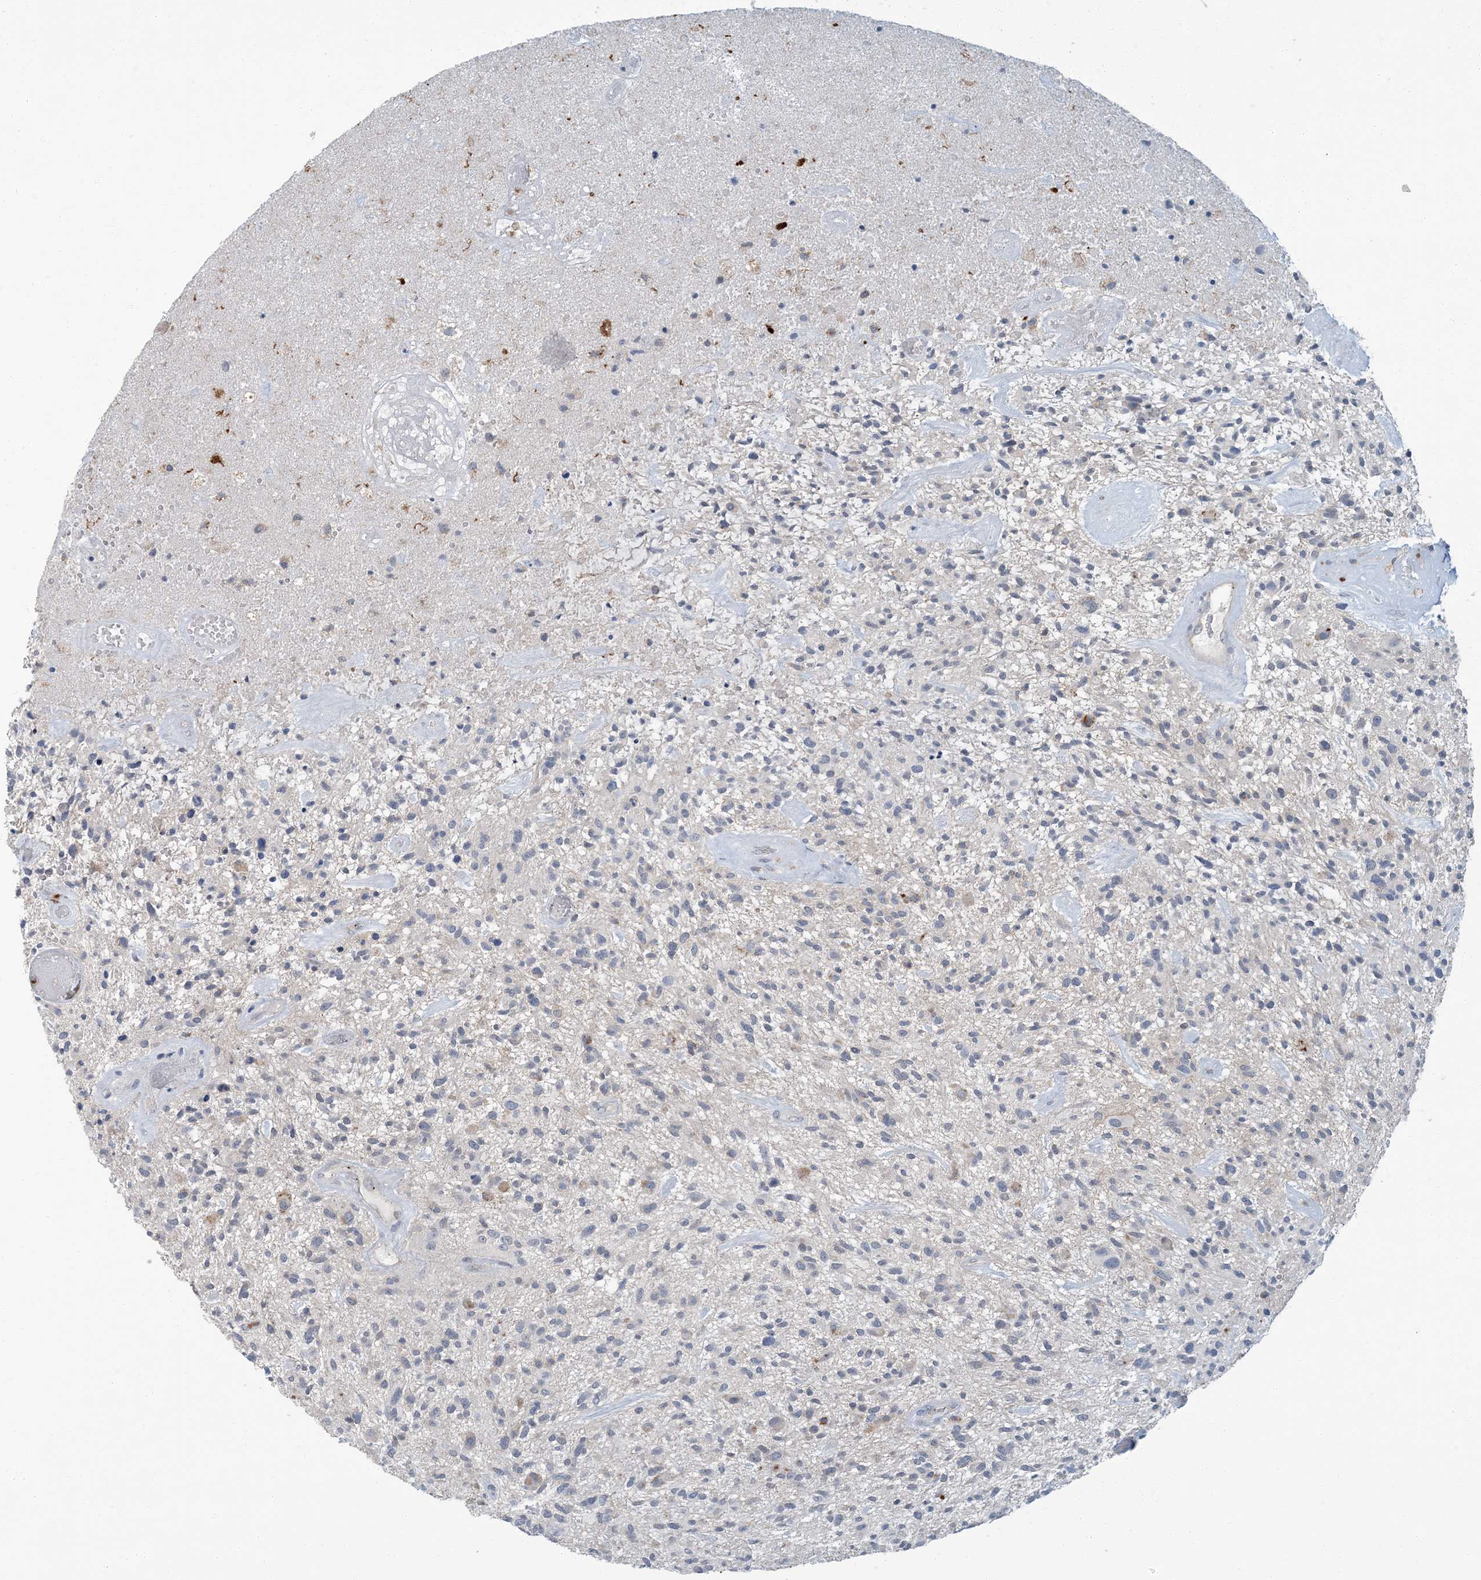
{"staining": {"intensity": "negative", "quantity": "none", "location": "none"}, "tissue": "glioma", "cell_type": "Tumor cells", "image_type": "cancer", "snomed": [{"axis": "morphology", "description": "Glioma, malignant, High grade"}, {"axis": "topography", "description": "Brain"}], "caption": "Immunohistochemical staining of glioma demonstrates no significant expression in tumor cells. Brightfield microscopy of immunohistochemistry (IHC) stained with DAB (brown) and hematoxylin (blue), captured at high magnification.", "gene": "EPHA4", "patient": {"sex": "male", "age": 47}}